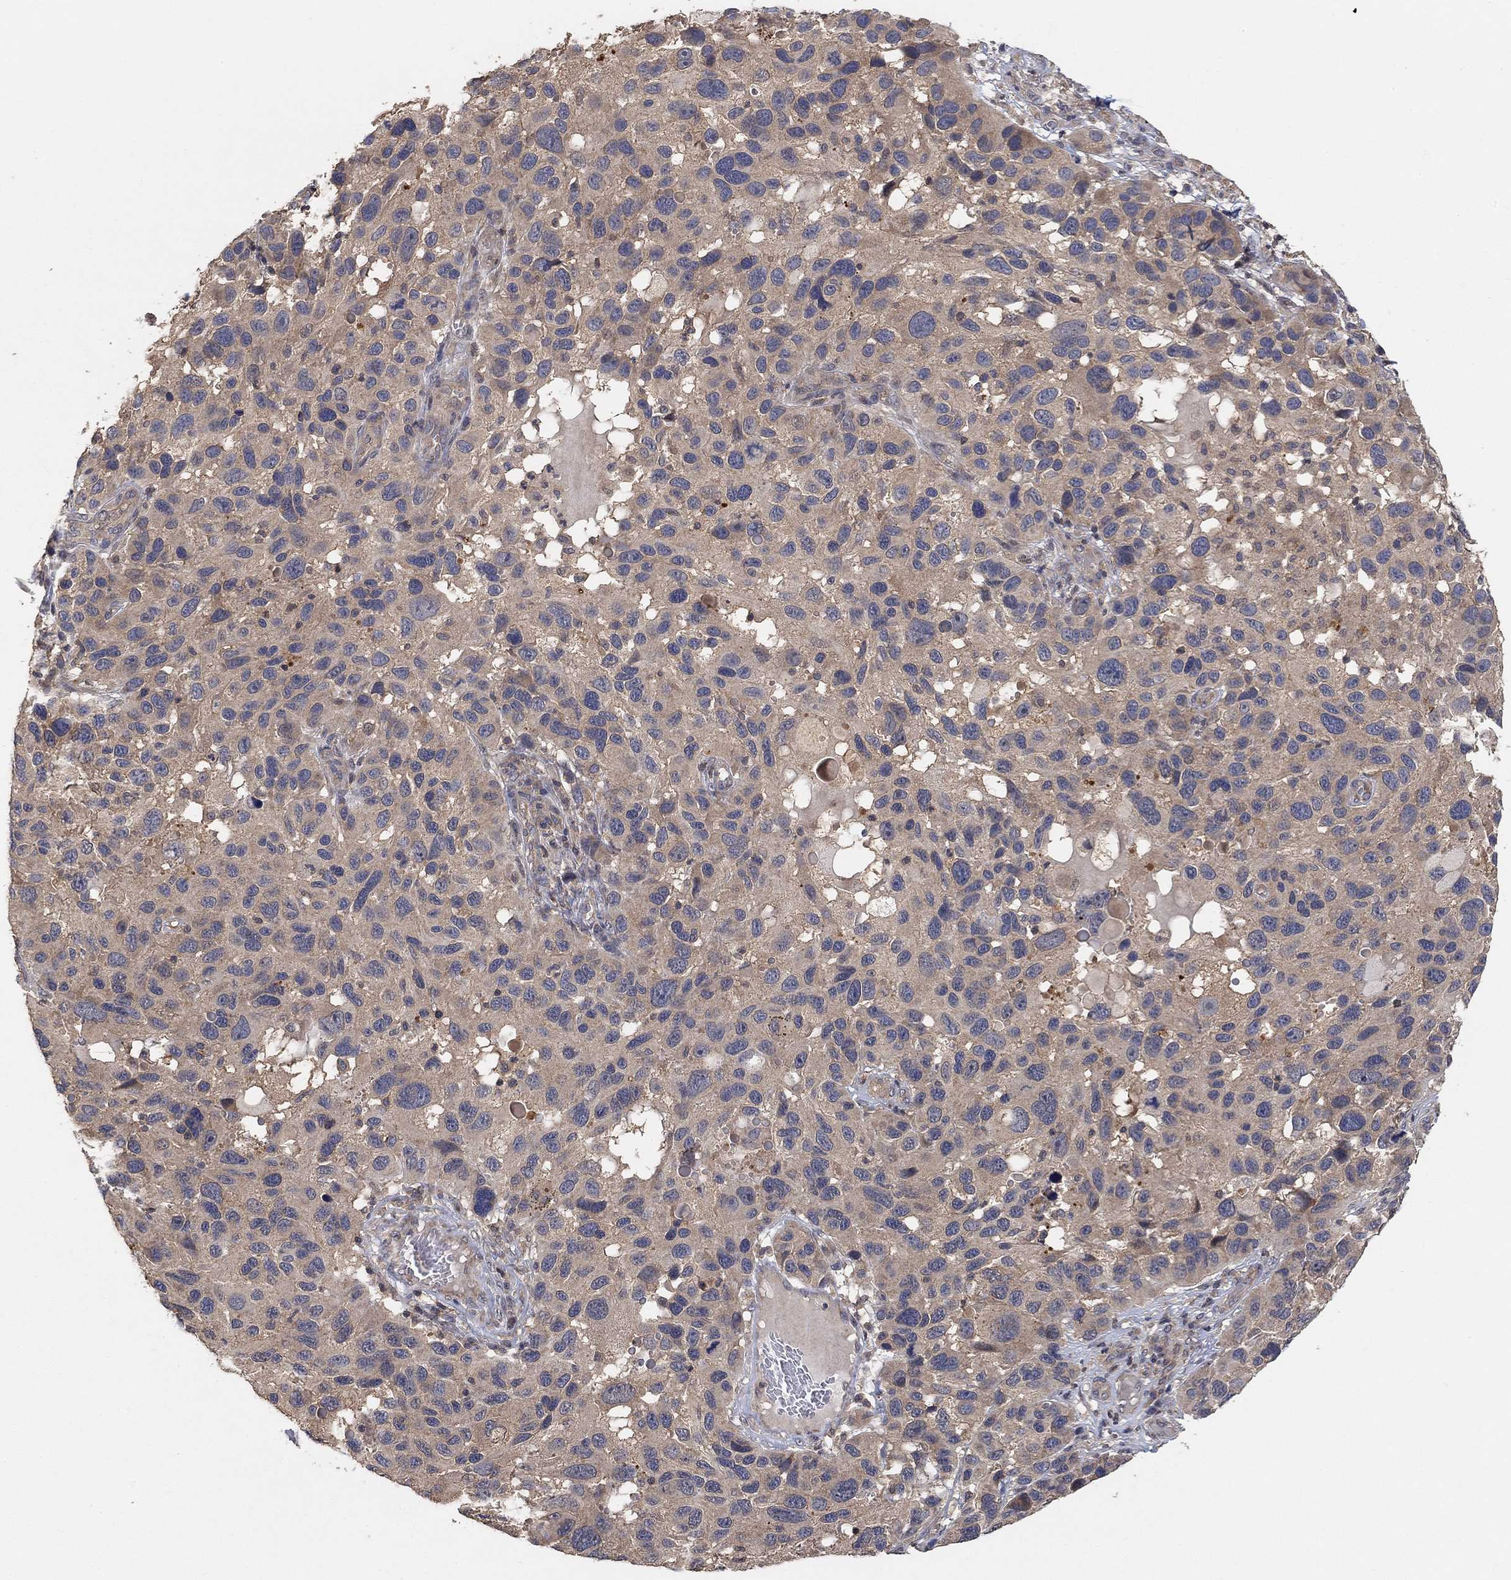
{"staining": {"intensity": "weak", "quantity": "<25%", "location": "cytoplasmic/membranous"}, "tissue": "melanoma", "cell_type": "Tumor cells", "image_type": "cancer", "snomed": [{"axis": "morphology", "description": "Malignant melanoma, NOS"}, {"axis": "topography", "description": "Skin"}], "caption": "The photomicrograph demonstrates no significant positivity in tumor cells of melanoma. The staining was performed using DAB to visualize the protein expression in brown, while the nuclei were stained in blue with hematoxylin (Magnification: 20x).", "gene": "CCDC43", "patient": {"sex": "male", "age": 53}}